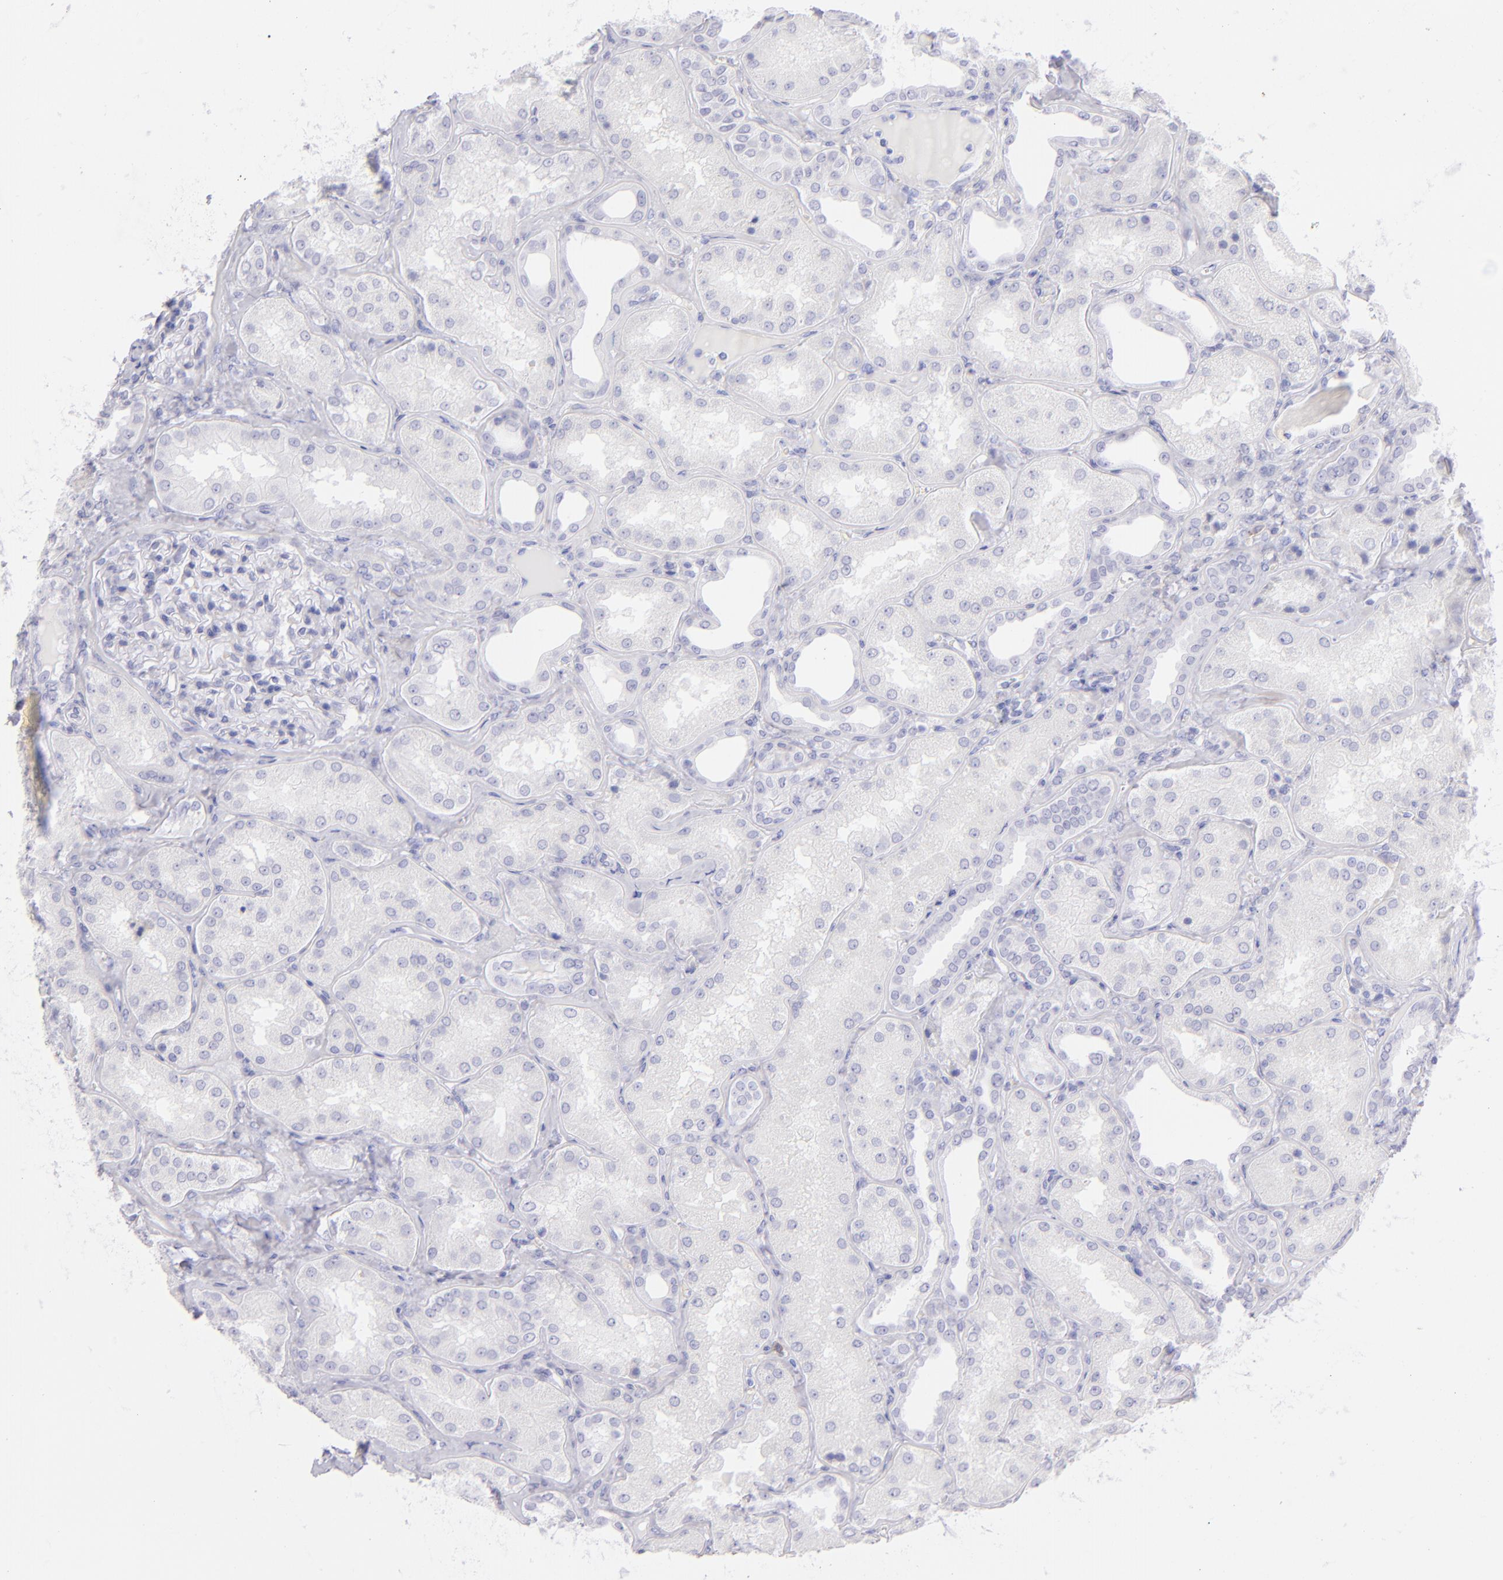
{"staining": {"intensity": "negative", "quantity": "none", "location": "none"}, "tissue": "kidney", "cell_type": "Cells in glomeruli", "image_type": "normal", "snomed": [{"axis": "morphology", "description": "Normal tissue, NOS"}, {"axis": "topography", "description": "Kidney"}], "caption": "DAB (3,3'-diaminobenzidine) immunohistochemical staining of unremarkable kidney displays no significant staining in cells in glomeruli. The staining is performed using DAB (3,3'-diaminobenzidine) brown chromogen with nuclei counter-stained in using hematoxylin.", "gene": "CD72", "patient": {"sex": "female", "age": 56}}